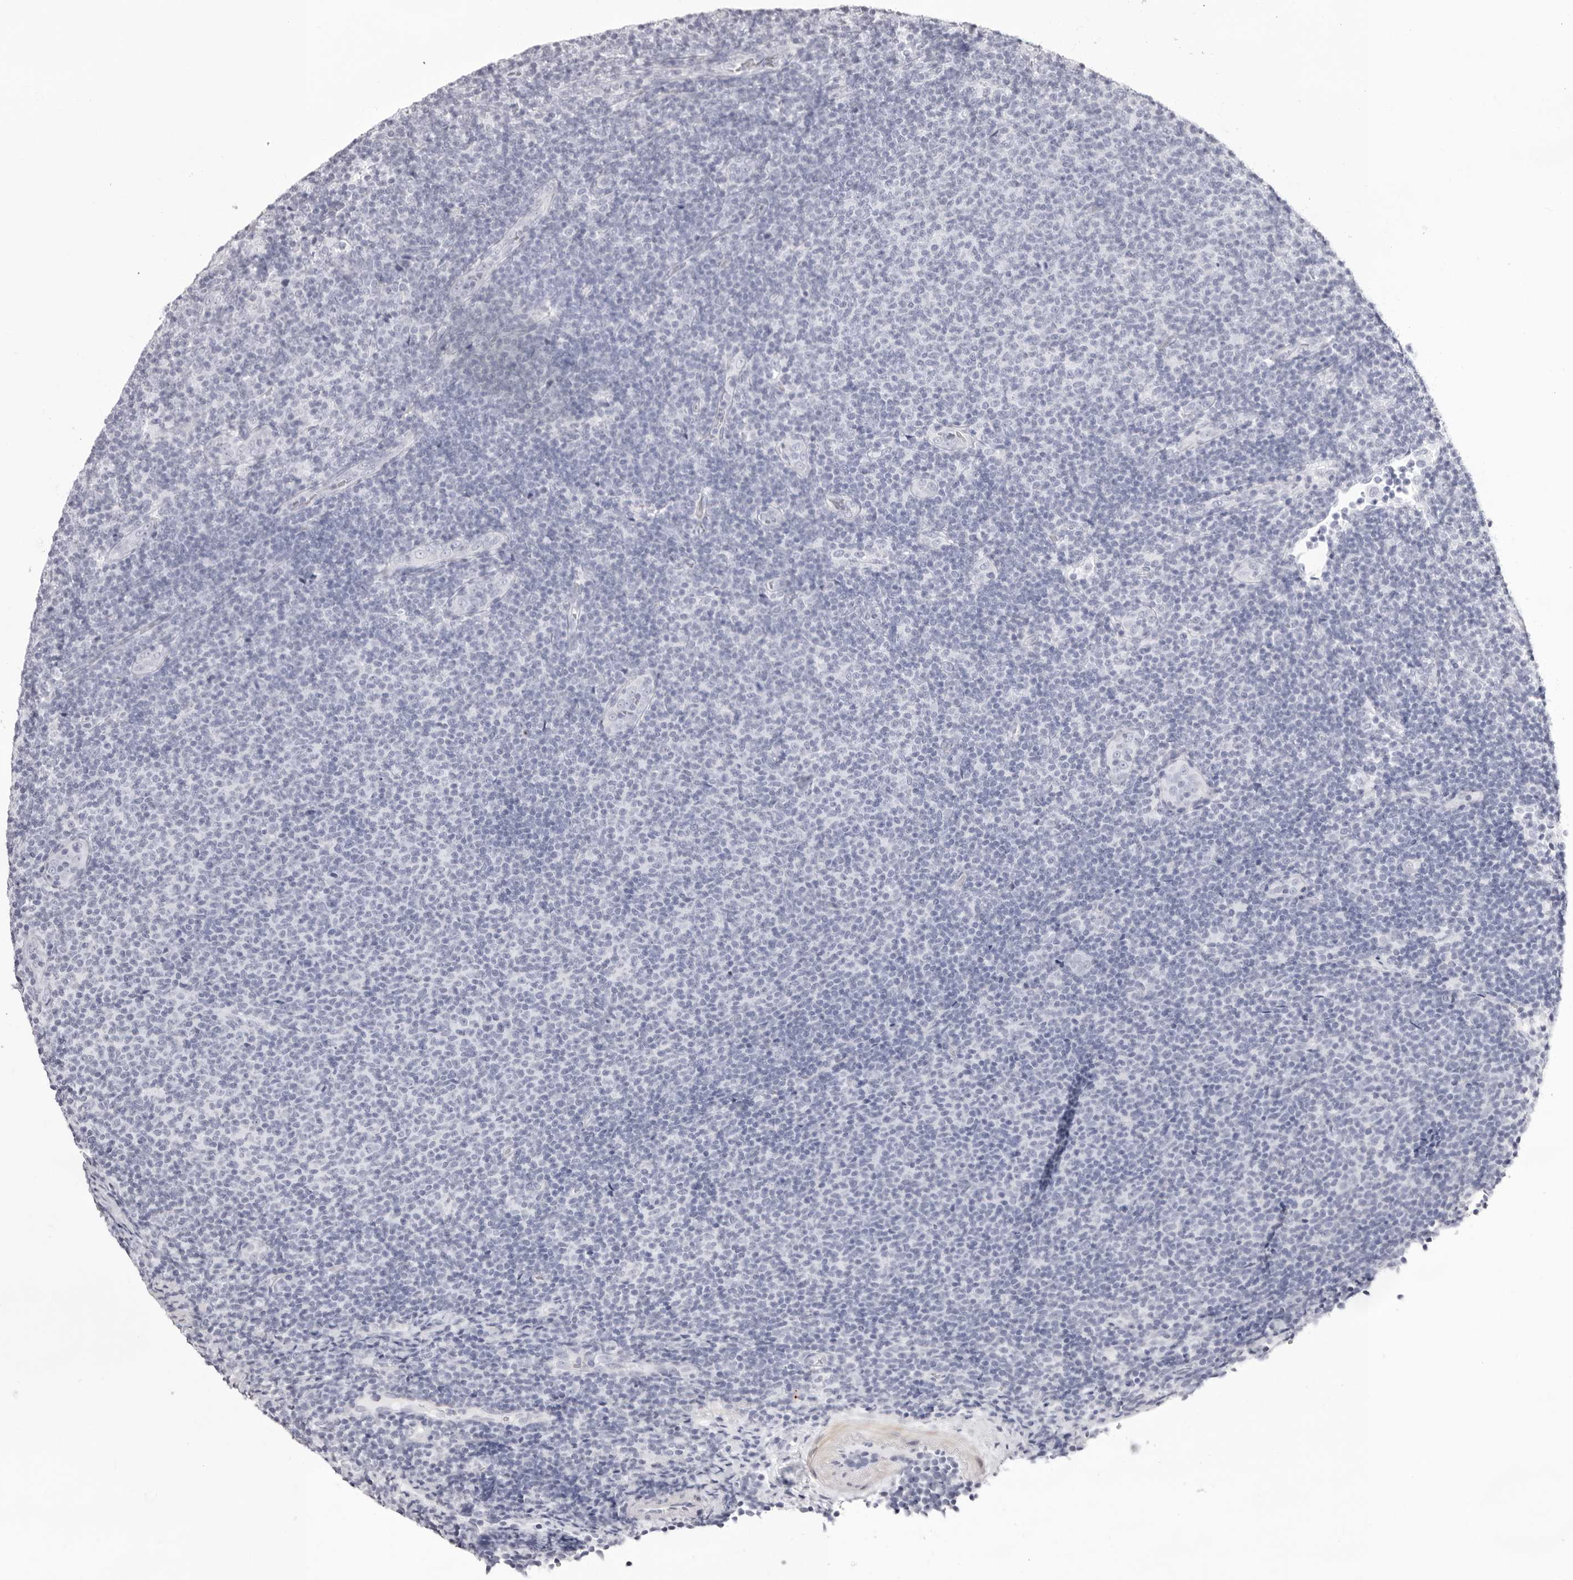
{"staining": {"intensity": "negative", "quantity": "none", "location": "none"}, "tissue": "lymphoma", "cell_type": "Tumor cells", "image_type": "cancer", "snomed": [{"axis": "morphology", "description": "Malignant lymphoma, non-Hodgkin's type, Low grade"}, {"axis": "topography", "description": "Lymph node"}], "caption": "An image of human low-grade malignant lymphoma, non-Hodgkin's type is negative for staining in tumor cells. (DAB IHC with hematoxylin counter stain).", "gene": "INSL3", "patient": {"sex": "male", "age": 66}}